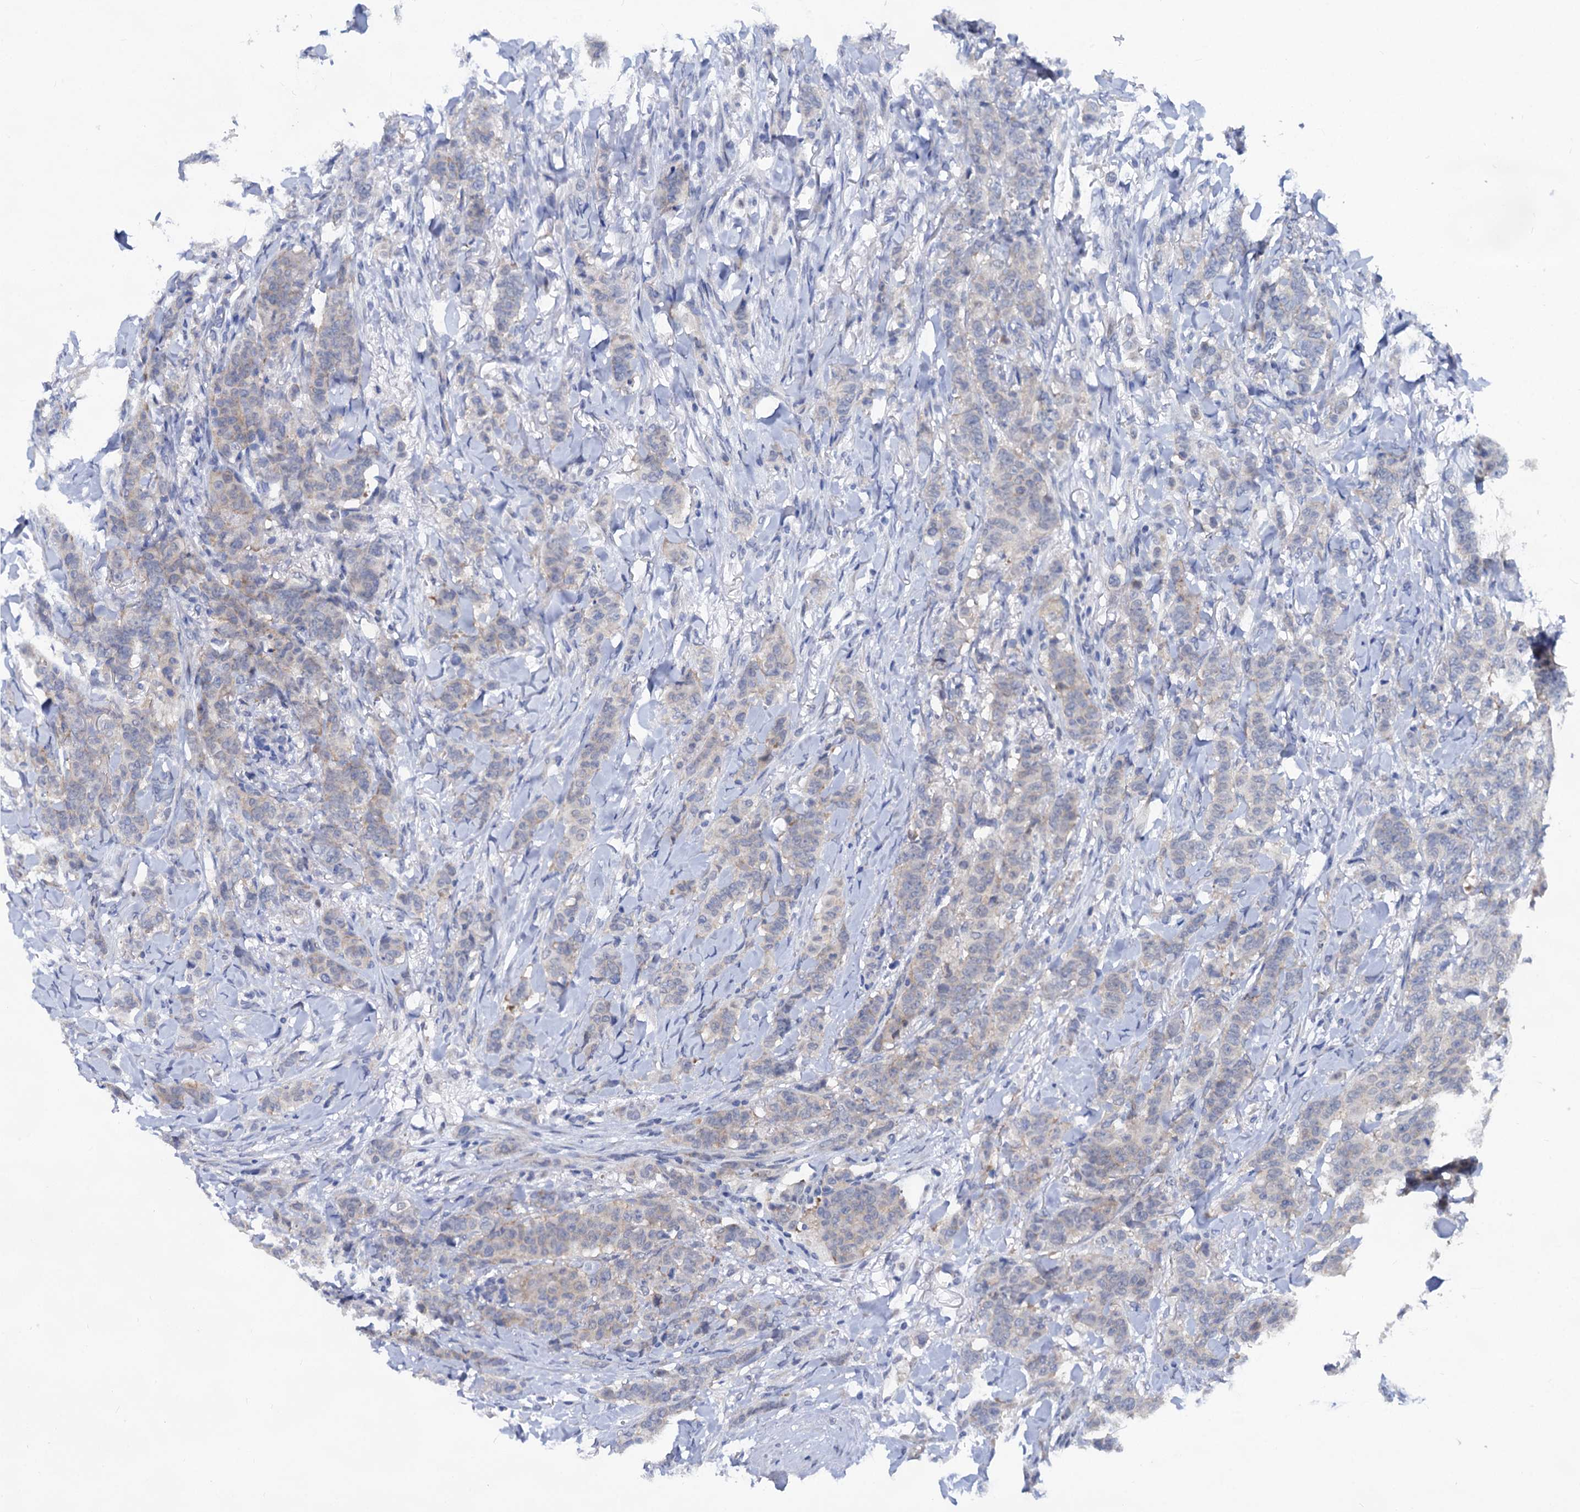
{"staining": {"intensity": "negative", "quantity": "none", "location": "none"}, "tissue": "breast cancer", "cell_type": "Tumor cells", "image_type": "cancer", "snomed": [{"axis": "morphology", "description": "Duct carcinoma"}, {"axis": "topography", "description": "Breast"}], "caption": "The immunohistochemistry image has no significant expression in tumor cells of breast cancer tissue.", "gene": "CAPRIN2", "patient": {"sex": "female", "age": 40}}